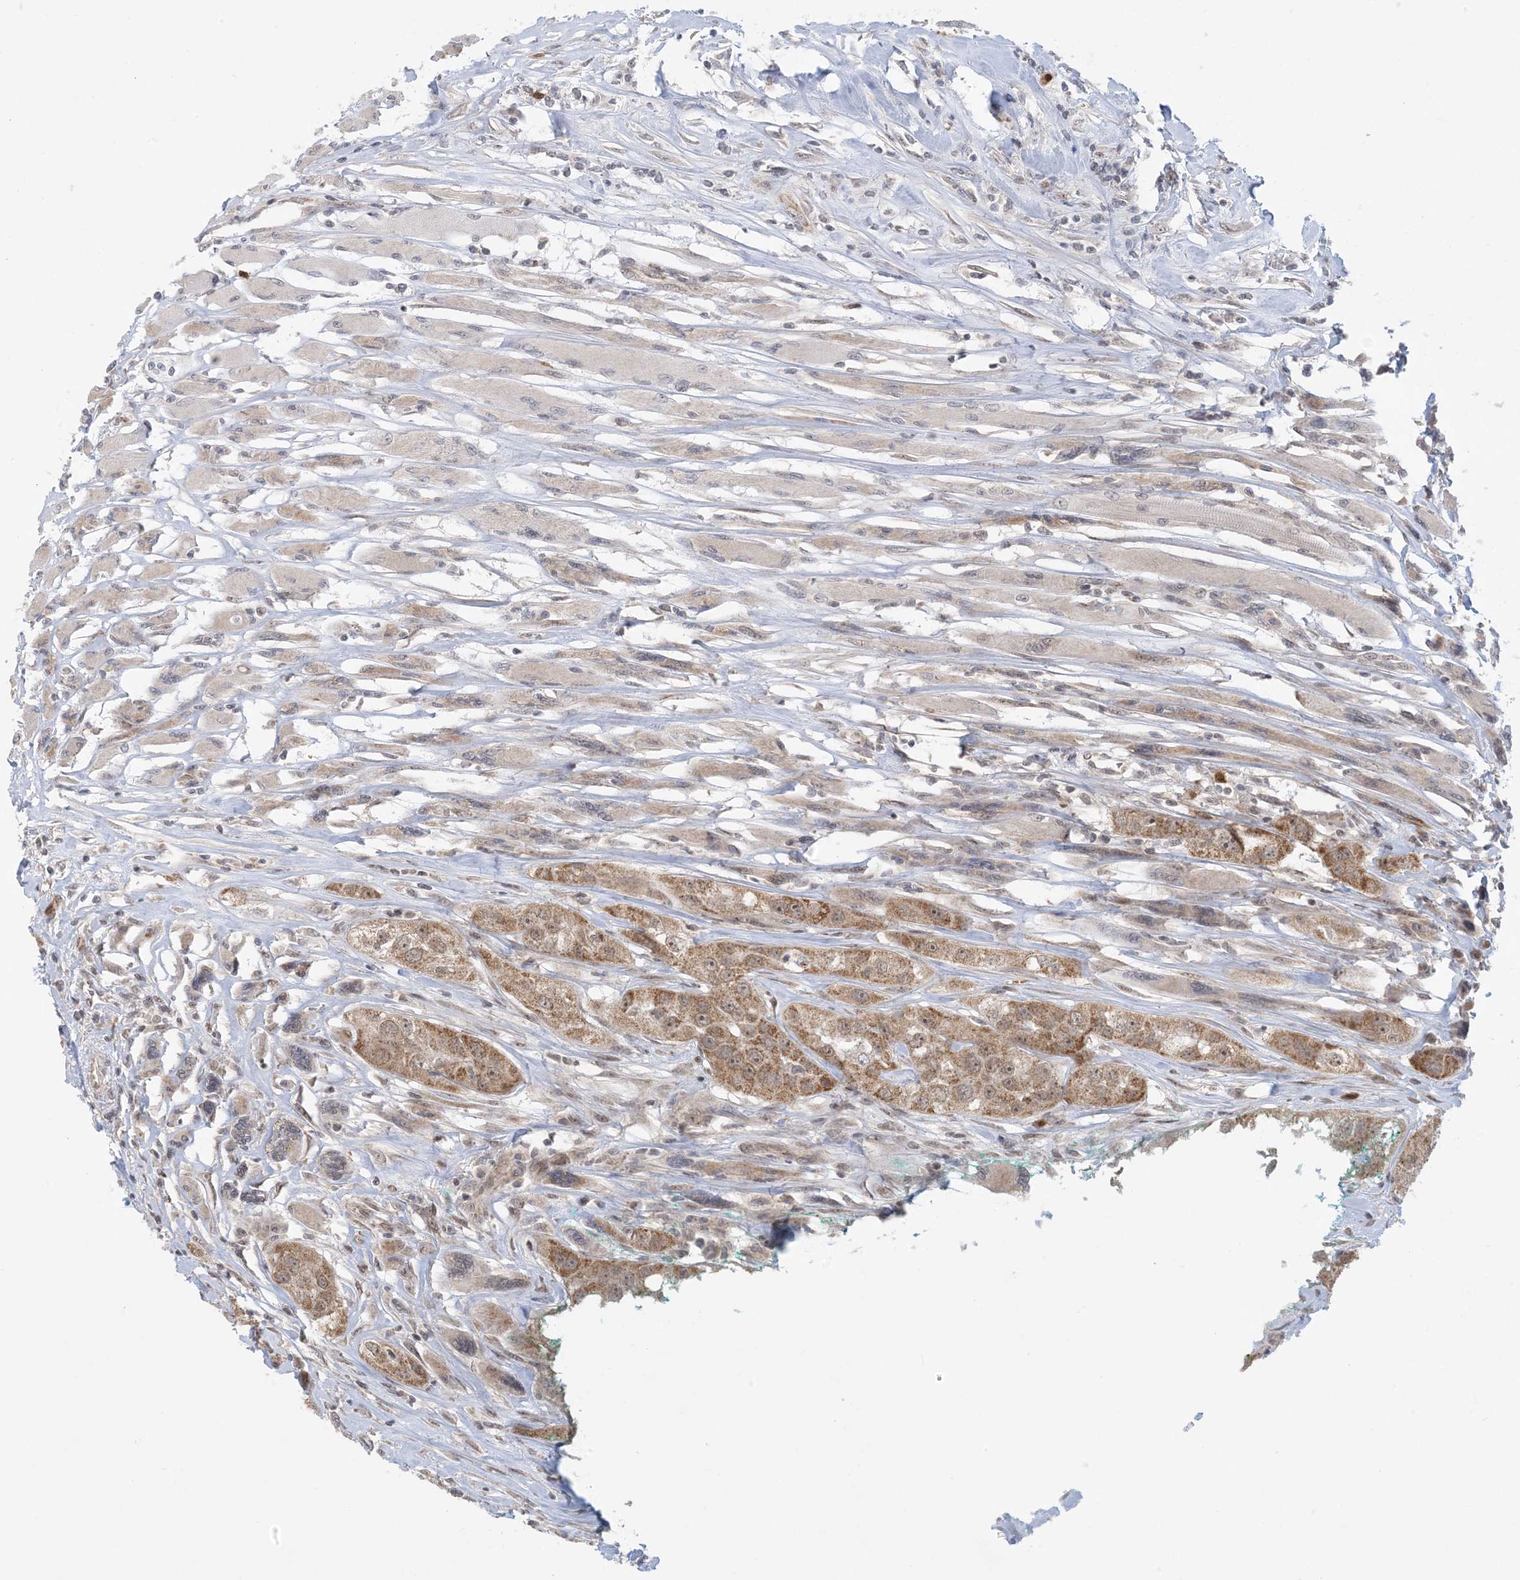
{"staining": {"intensity": "moderate", "quantity": ">75%", "location": "cytoplasmic/membranous"}, "tissue": "head and neck cancer", "cell_type": "Tumor cells", "image_type": "cancer", "snomed": [{"axis": "morphology", "description": "Normal tissue, NOS"}, {"axis": "morphology", "description": "Squamous cell carcinoma, NOS"}, {"axis": "topography", "description": "Skeletal muscle"}, {"axis": "topography", "description": "Head-Neck"}], "caption": "Squamous cell carcinoma (head and neck) stained for a protein (brown) displays moderate cytoplasmic/membranous positive expression in approximately >75% of tumor cells.", "gene": "TRMT10C", "patient": {"sex": "male", "age": 51}}